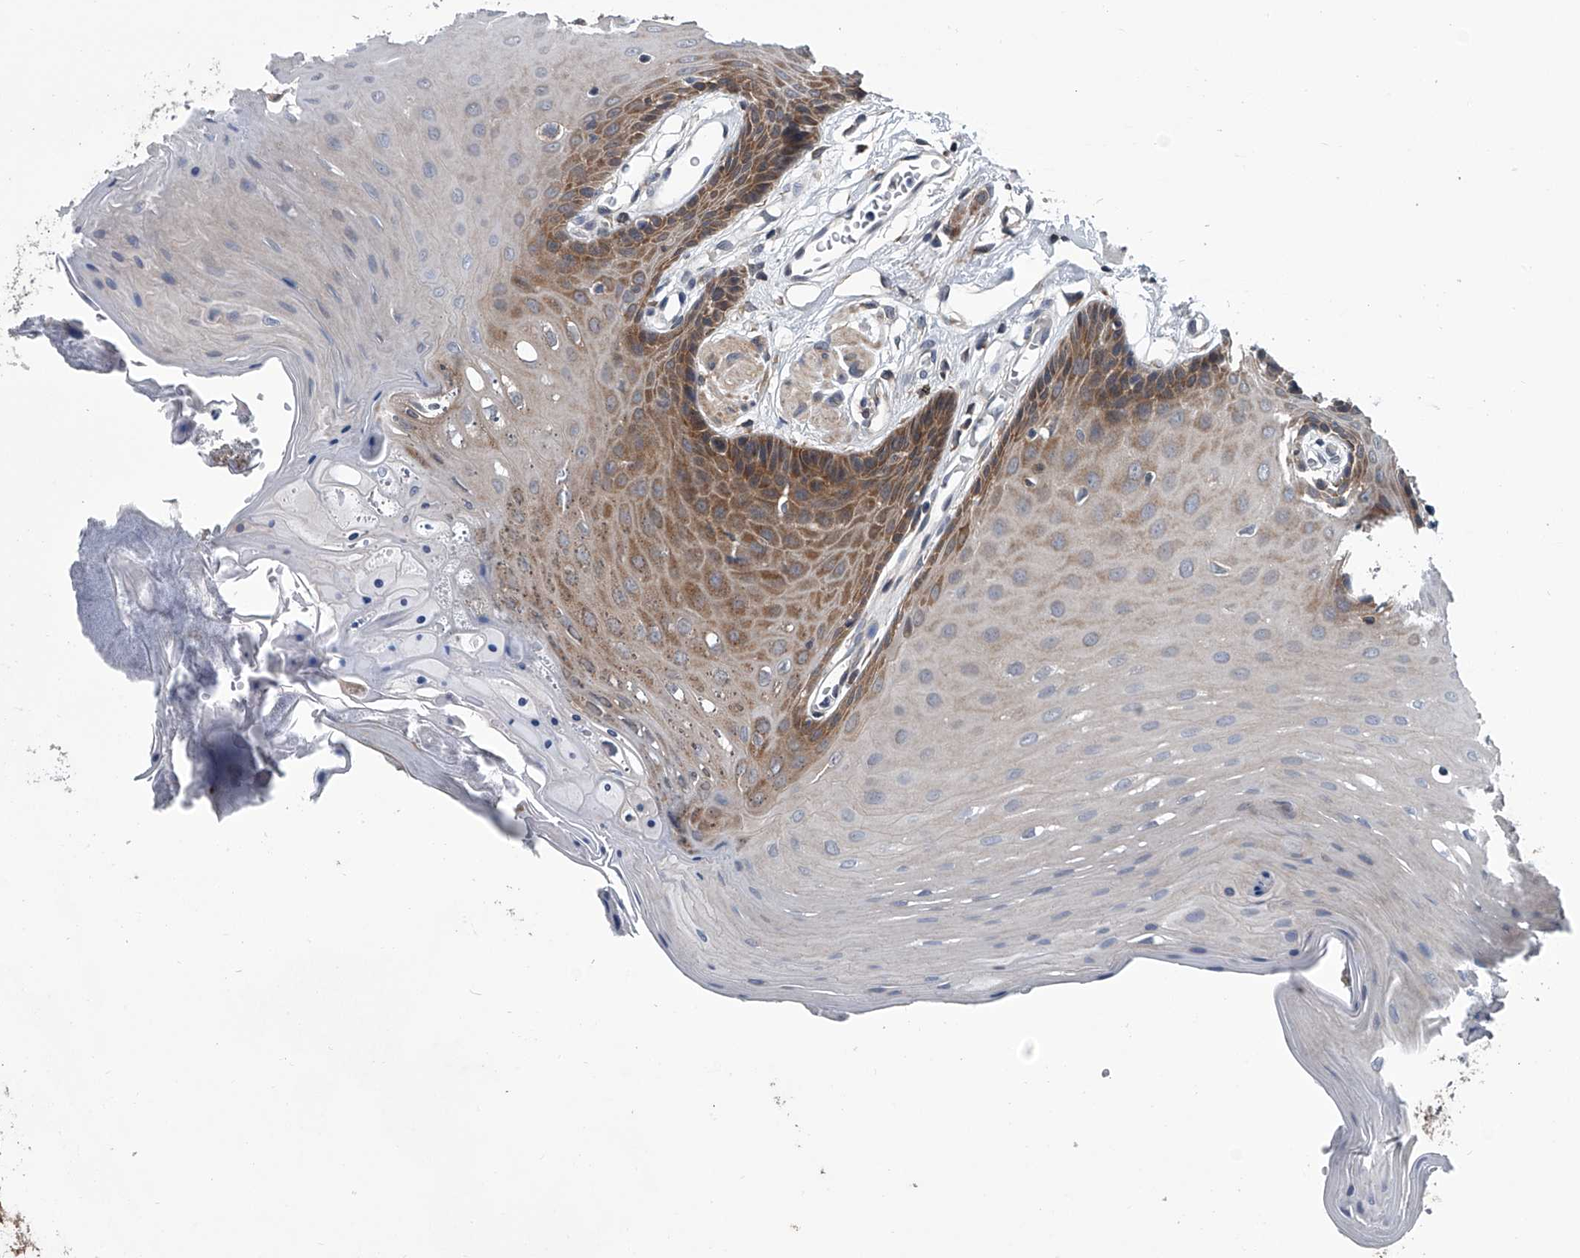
{"staining": {"intensity": "moderate", "quantity": "<25%", "location": "cytoplasmic/membranous"}, "tissue": "oral mucosa", "cell_type": "Squamous epithelial cells", "image_type": "normal", "snomed": [{"axis": "morphology", "description": "Normal tissue, NOS"}, {"axis": "morphology", "description": "Squamous cell carcinoma, NOS"}, {"axis": "topography", "description": "Skeletal muscle"}, {"axis": "topography", "description": "Oral tissue"}, {"axis": "topography", "description": "Salivary gland"}, {"axis": "topography", "description": "Head-Neck"}], "caption": "A photomicrograph of oral mucosa stained for a protein shows moderate cytoplasmic/membranous brown staining in squamous epithelial cells. Nuclei are stained in blue.", "gene": "PPP2R5D", "patient": {"sex": "male", "age": 54}}